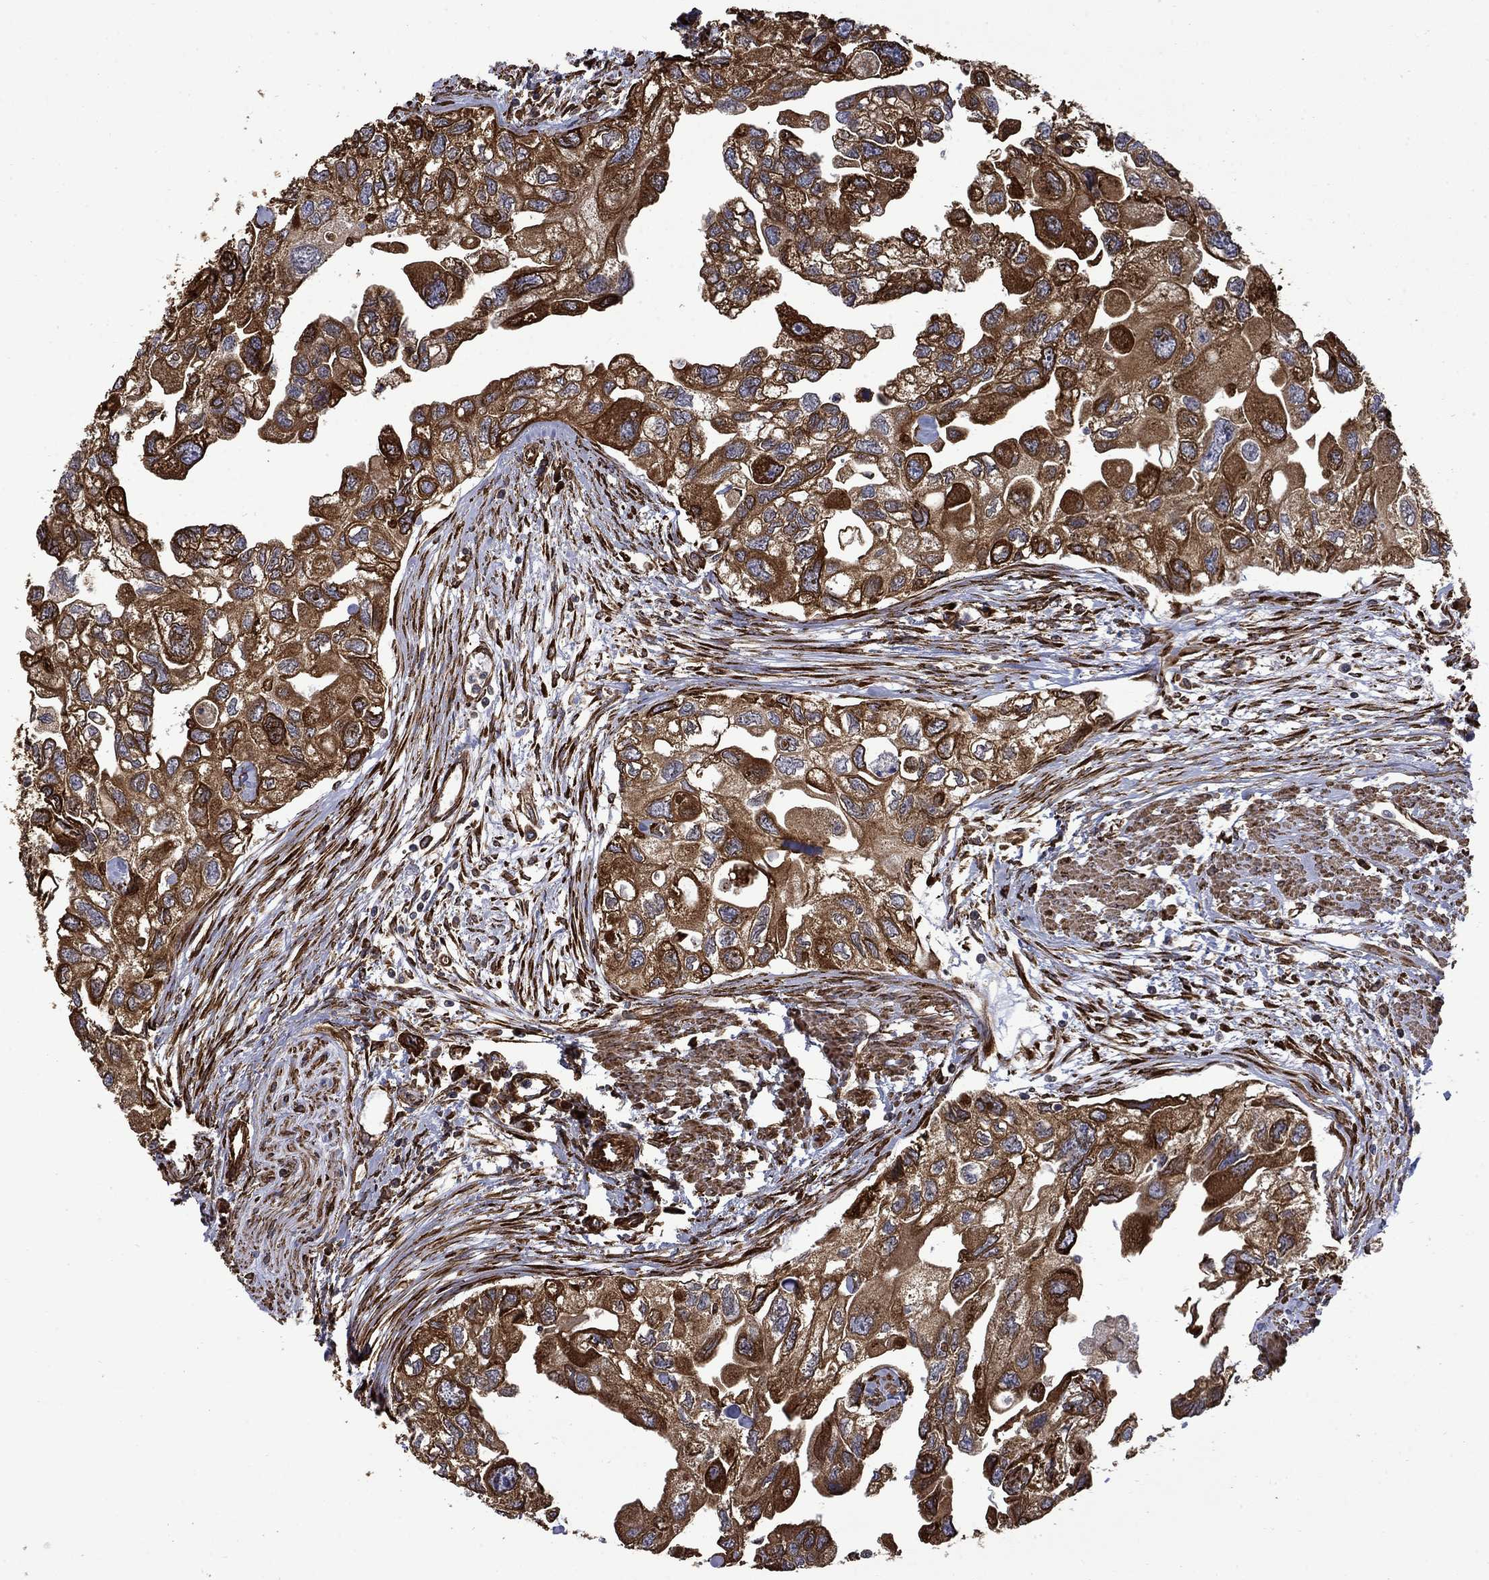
{"staining": {"intensity": "strong", "quantity": ">75%", "location": "cytoplasmic/membranous"}, "tissue": "urothelial cancer", "cell_type": "Tumor cells", "image_type": "cancer", "snomed": [{"axis": "morphology", "description": "Urothelial carcinoma, High grade"}, {"axis": "topography", "description": "Urinary bladder"}], "caption": "IHC of human urothelial carcinoma (high-grade) reveals high levels of strong cytoplasmic/membranous expression in about >75% of tumor cells. The staining is performed using DAB brown chromogen to label protein expression. The nuclei are counter-stained blue using hematoxylin.", "gene": "CUTC", "patient": {"sex": "male", "age": 59}}